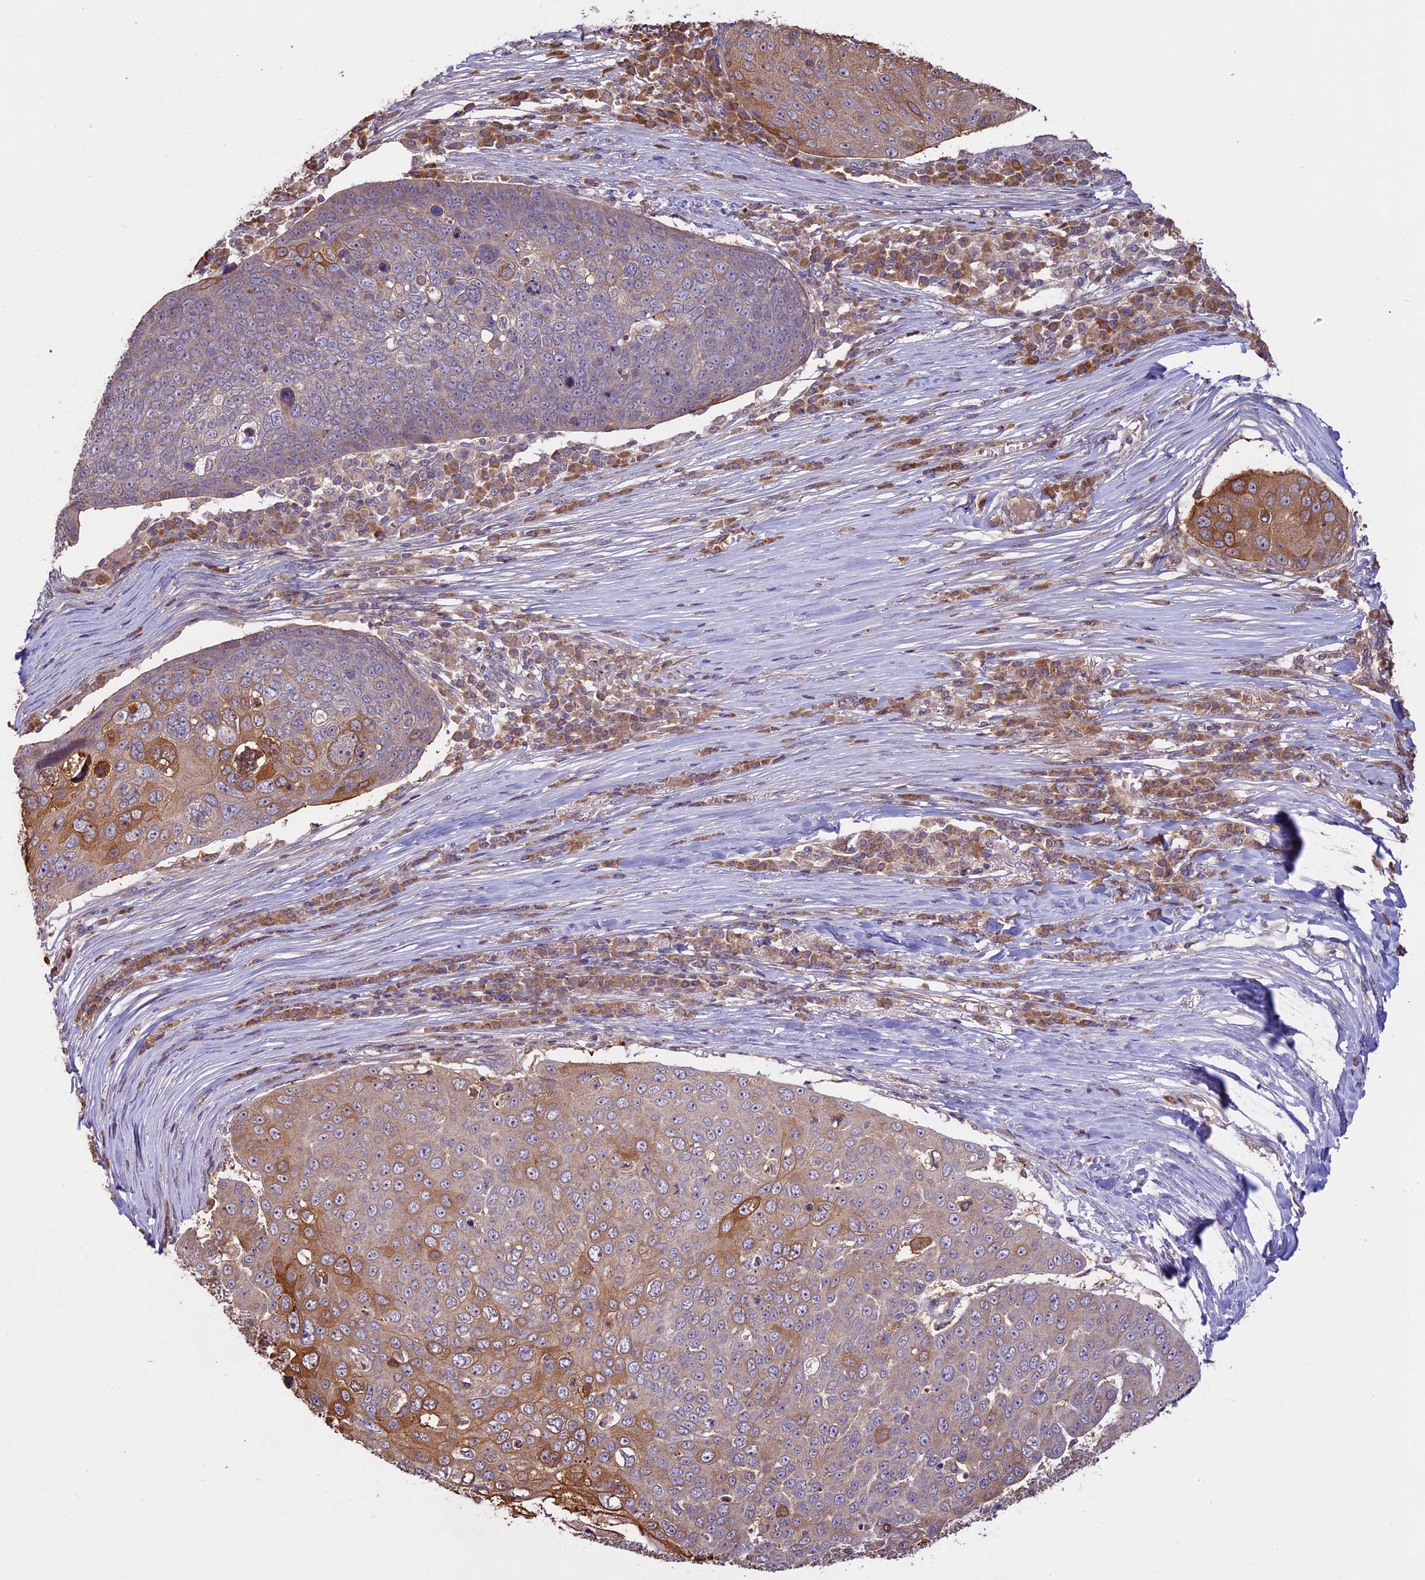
{"staining": {"intensity": "moderate", "quantity": "25%-75%", "location": "cytoplasmic/membranous"}, "tissue": "skin cancer", "cell_type": "Tumor cells", "image_type": "cancer", "snomed": [{"axis": "morphology", "description": "Squamous cell carcinoma, NOS"}, {"axis": "topography", "description": "Skin"}], "caption": "A micrograph showing moderate cytoplasmic/membranous staining in approximately 25%-75% of tumor cells in squamous cell carcinoma (skin), as visualized by brown immunohistochemical staining.", "gene": "BCAS4", "patient": {"sex": "male", "age": 71}}